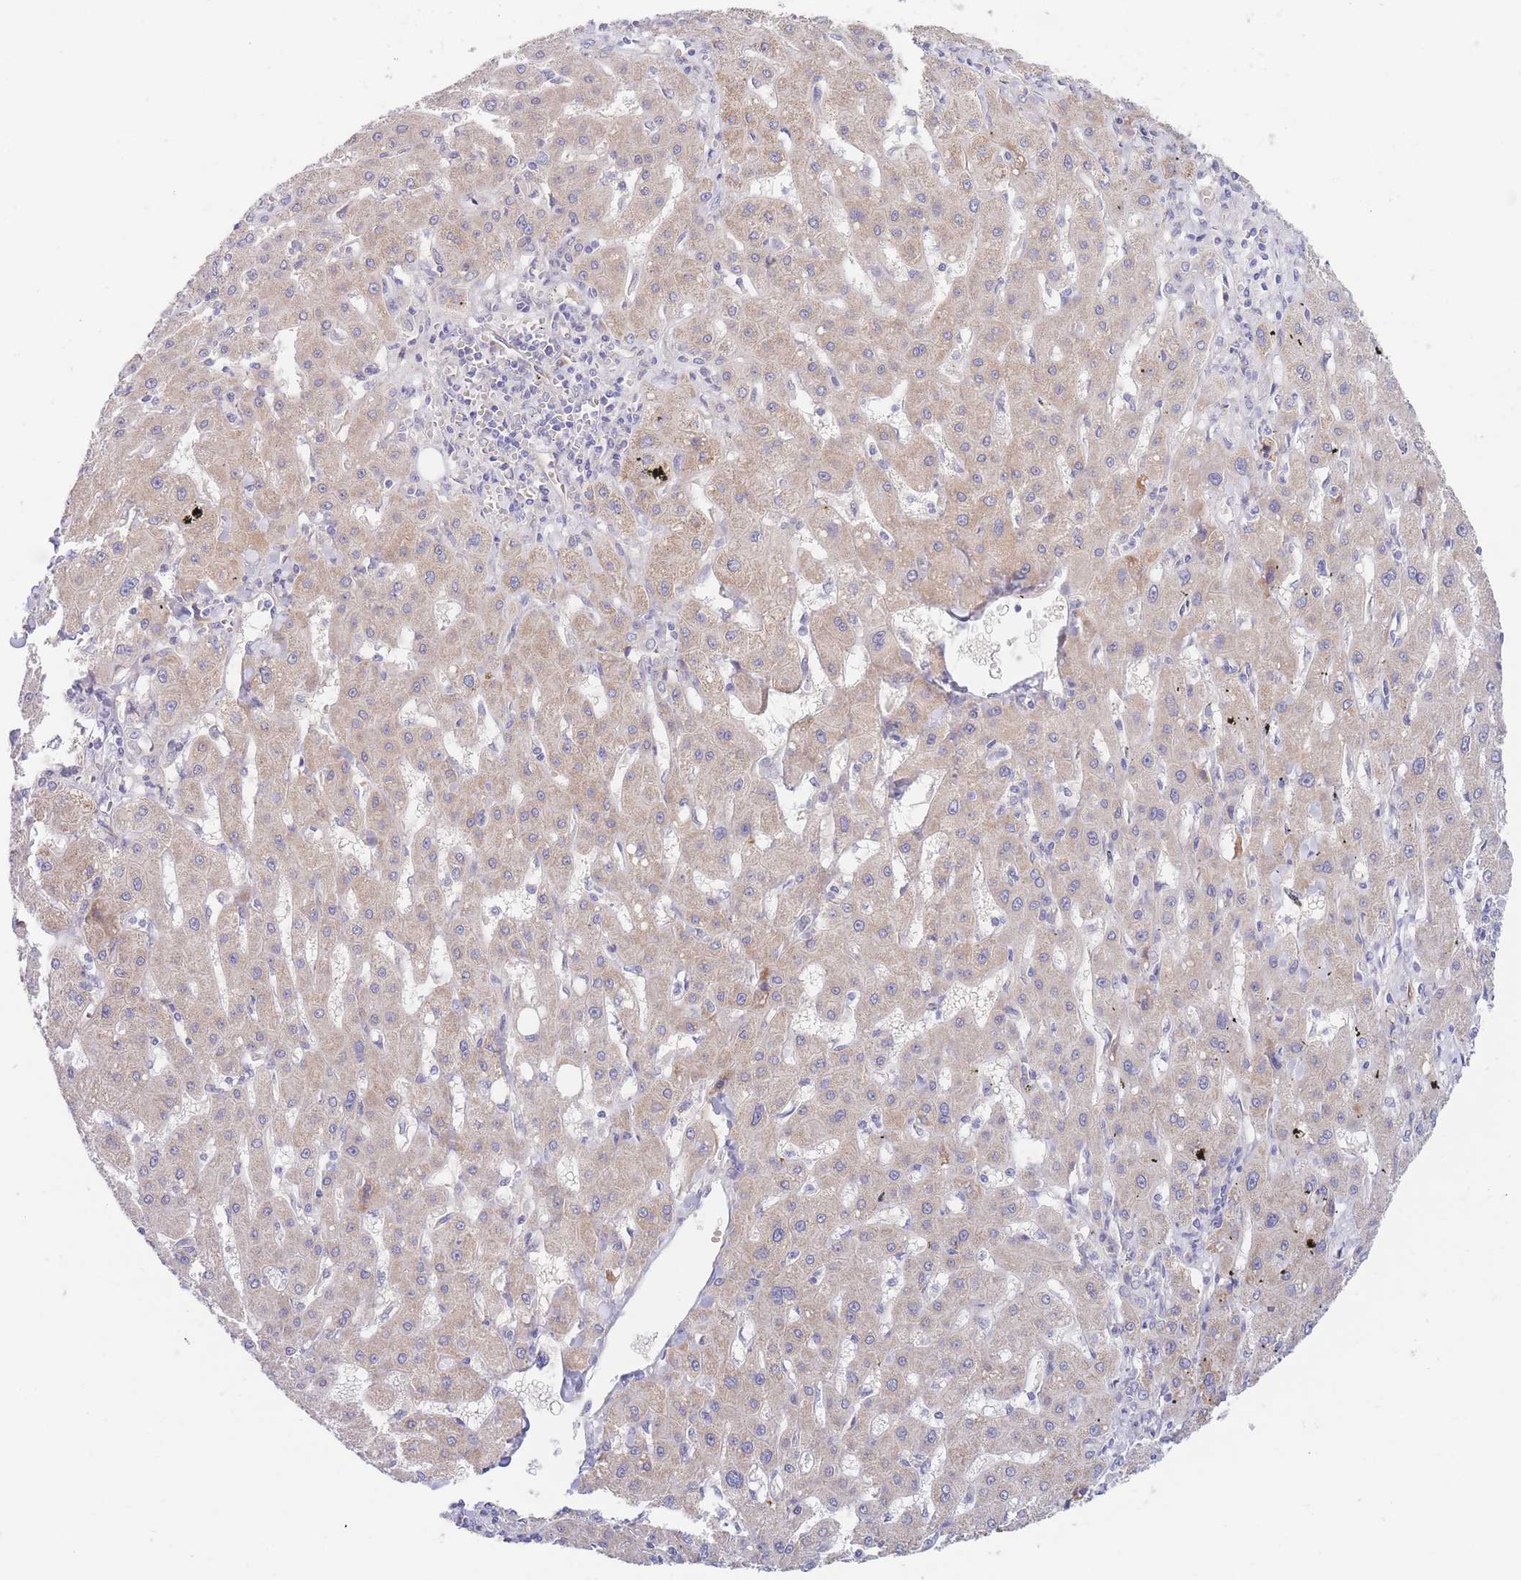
{"staining": {"intensity": "weak", "quantity": "25%-75%", "location": "cytoplasmic/membranous"}, "tissue": "liver cancer", "cell_type": "Tumor cells", "image_type": "cancer", "snomed": [{"axis": "morphology", "description": "Carcinoma, Hepatocellular, NOS"}, {"axis": "topography", "description": "Liver"}], "caption": "Immunohistochemical staining of human liver cancer exhibits weak cytoplasmic/membranous protein expression in about 25%-75% of tumor cells.", "gene": "ZNF281", "patient": {"sex": "male", "age": 72}}